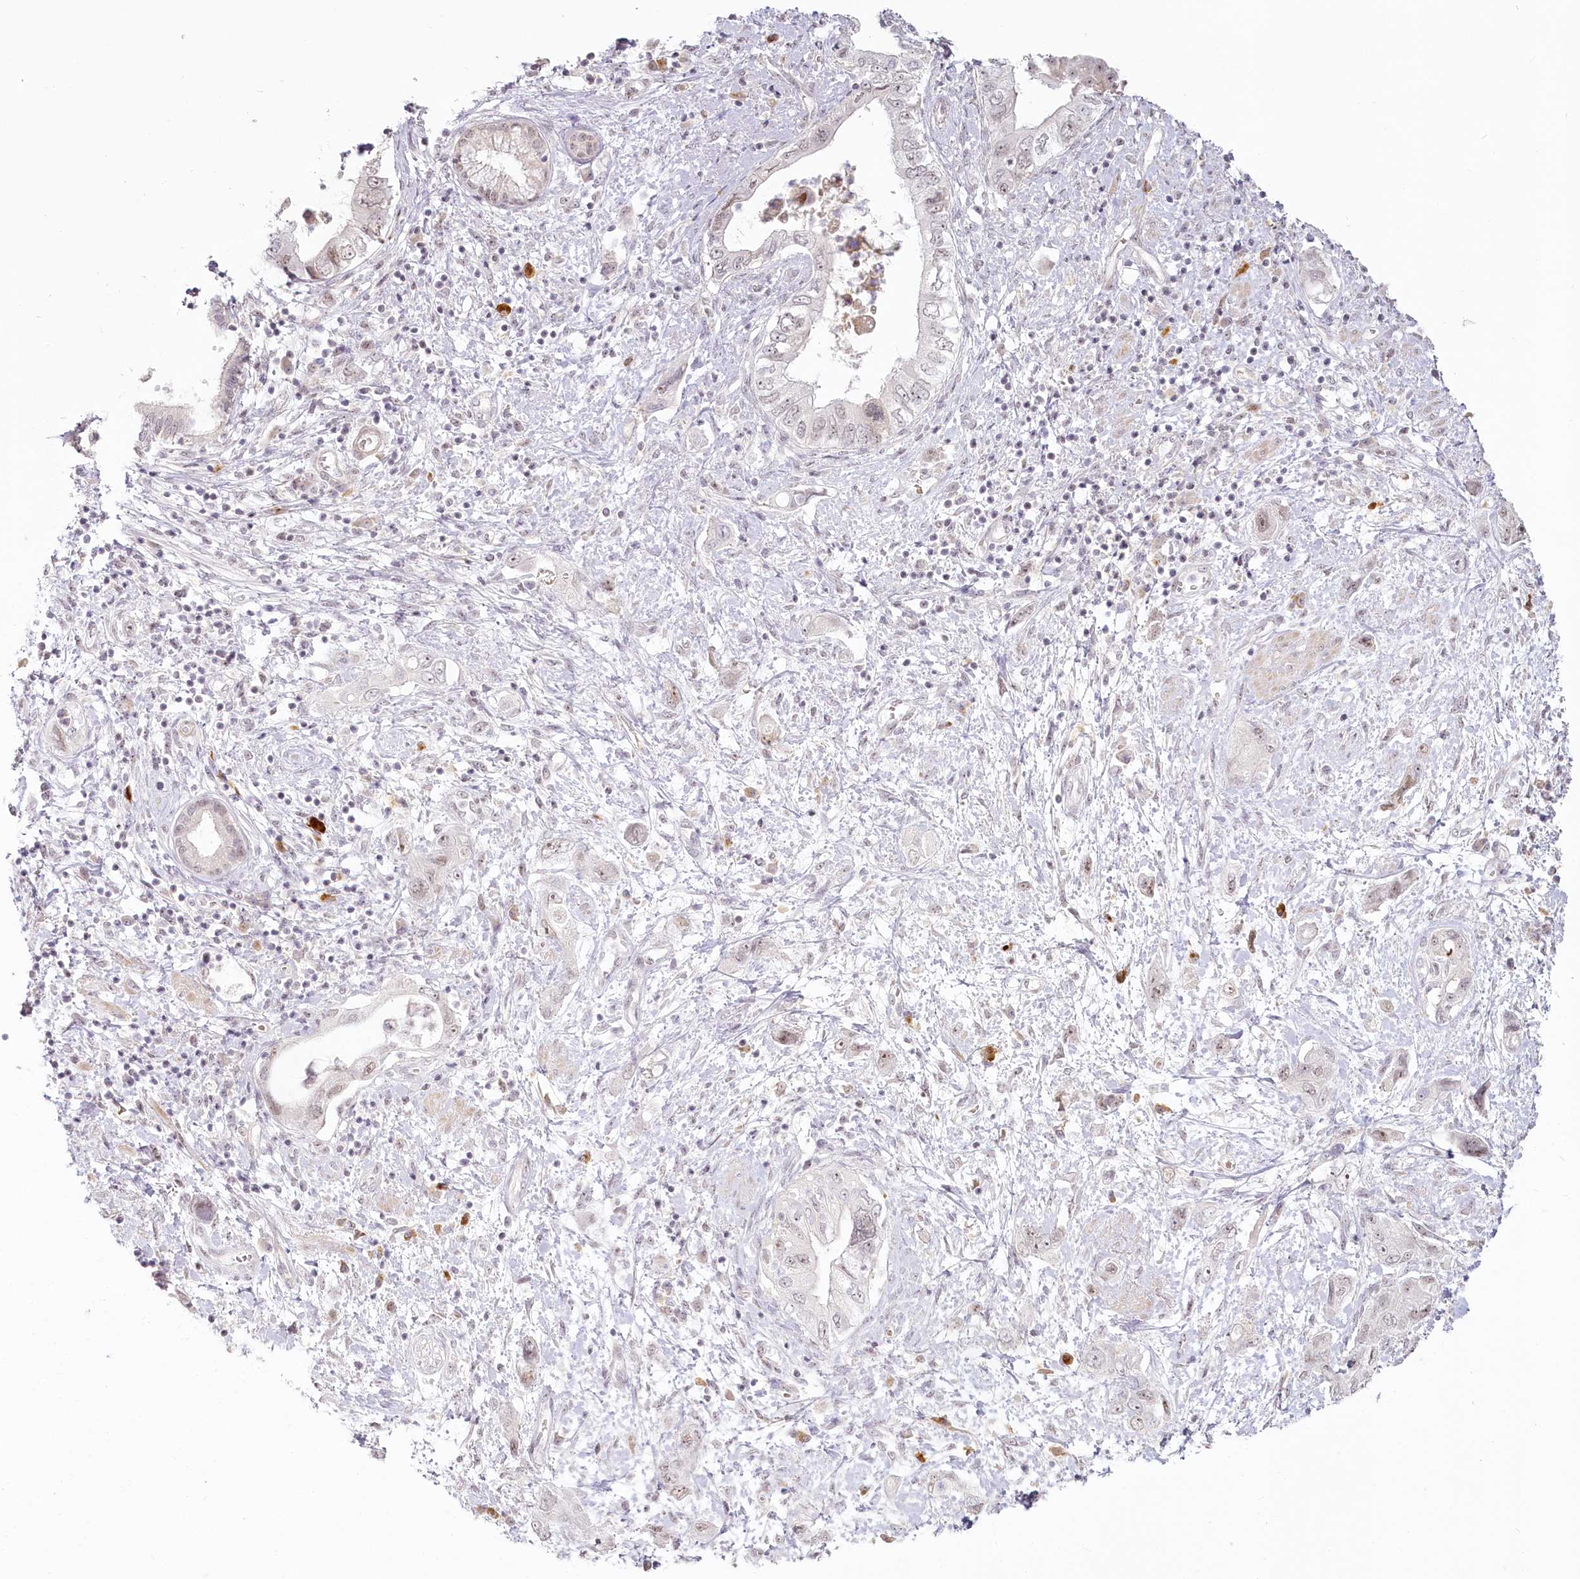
{"staining": {"intensity": "weak", "quantity": "25%-75%", "location": "nuclear"}, "tissue": "pancreatic cancer", "cell_type": "Tumor cells", "image_type": "cancer", "snomed": [{"axis": "morphology", "description": "Adenocarcinoma, NOS"}, {"axis": "topography", "description": "Pancreas"}], "caption": "An image showing weak nuclear staining in approximately 25%-75% of tumor cells in adenocarcinoma (pancreatic), as visualized by brown immunohistochemical staining.", "gene": "EXOSC7", "patient": {"sex": "female", "age": 73}}